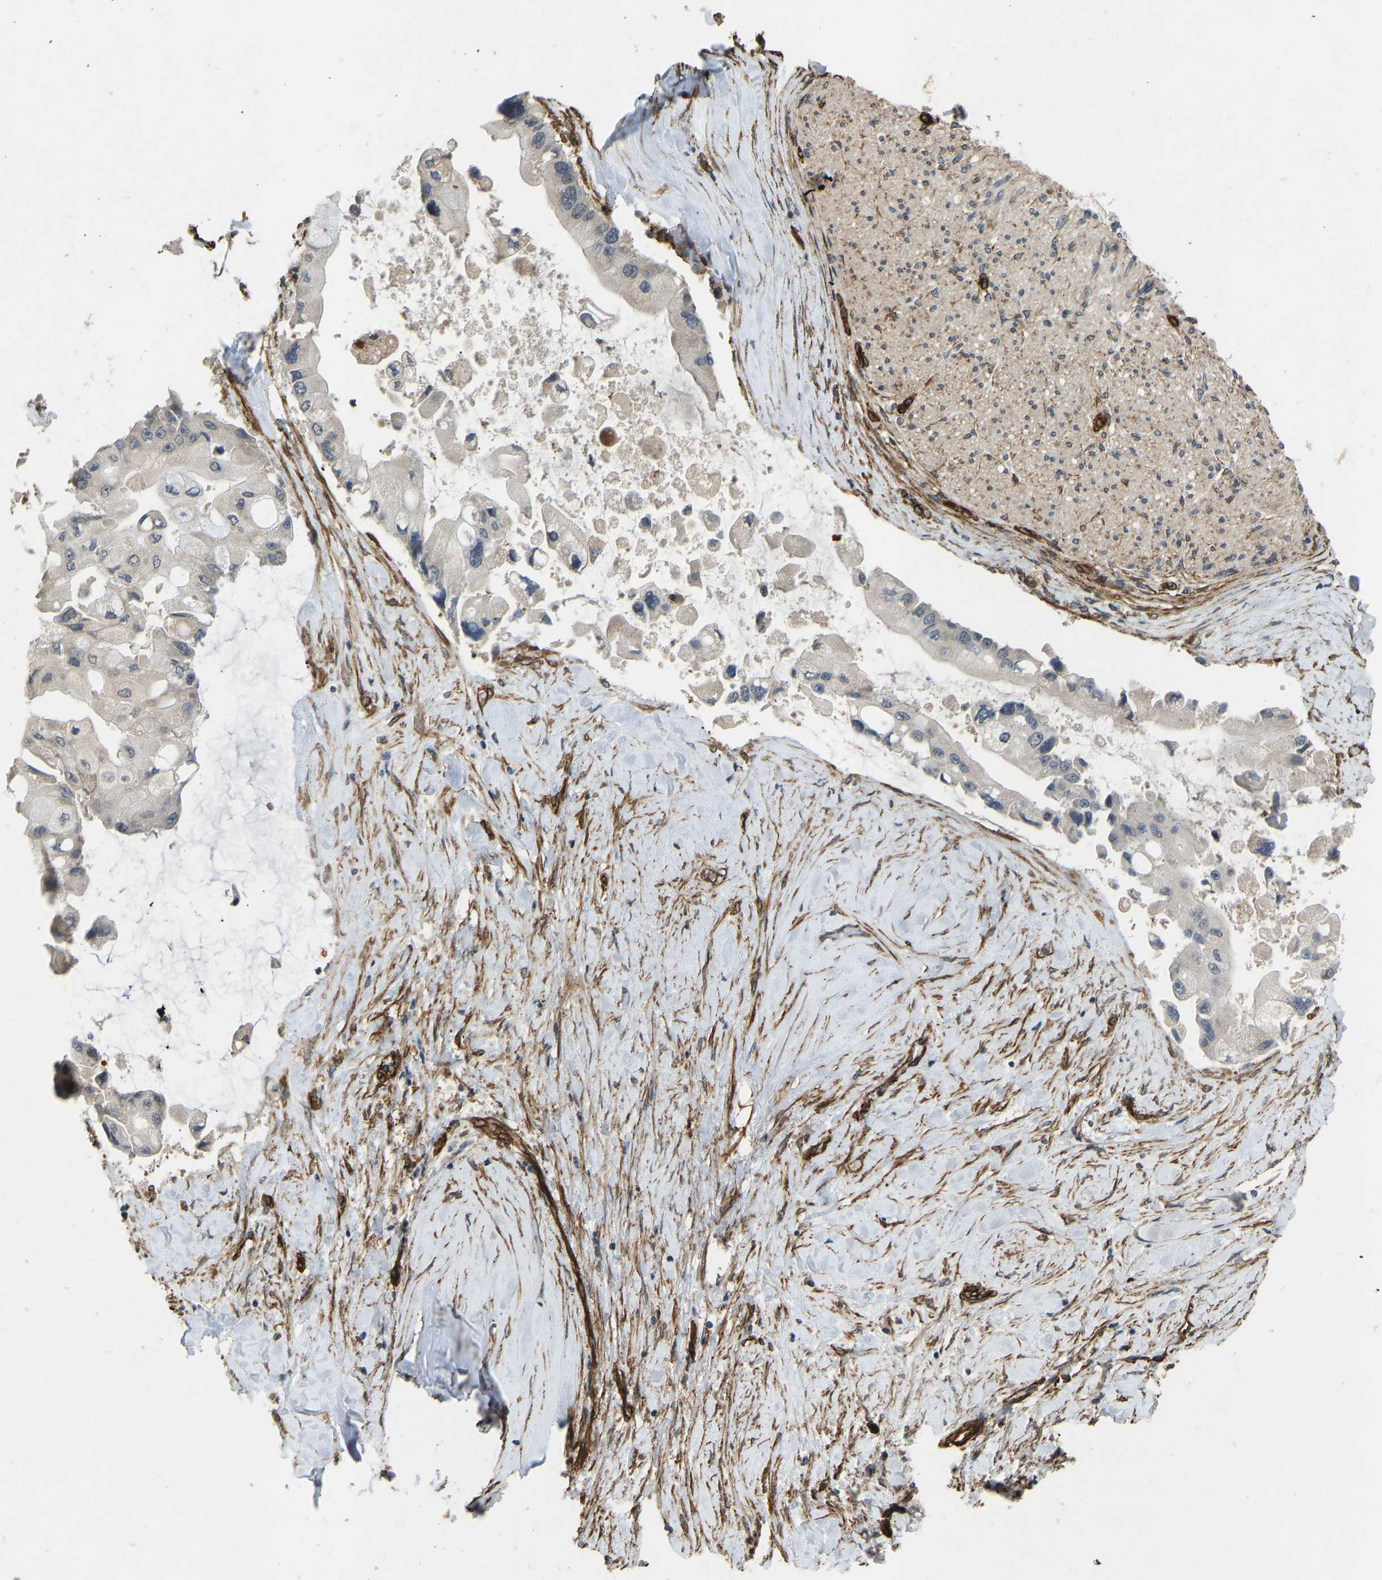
{"staining": {"intensity": "negative", "quantity": "none", "location": "none"}, "tissue": "liver cancer", "cell_type": "Tumor cells", "image_type": "cancer", "snomed": [{"axis": "morphology", "description": "Cholangiocarcinoma"}, {"axis": "topography", "description": "Liver"}], "caption": "Tumor cells are negative for brown protein staining in liver cancer.", "gene": "NMB", "patient": {"sex": "male", "age": 50}}